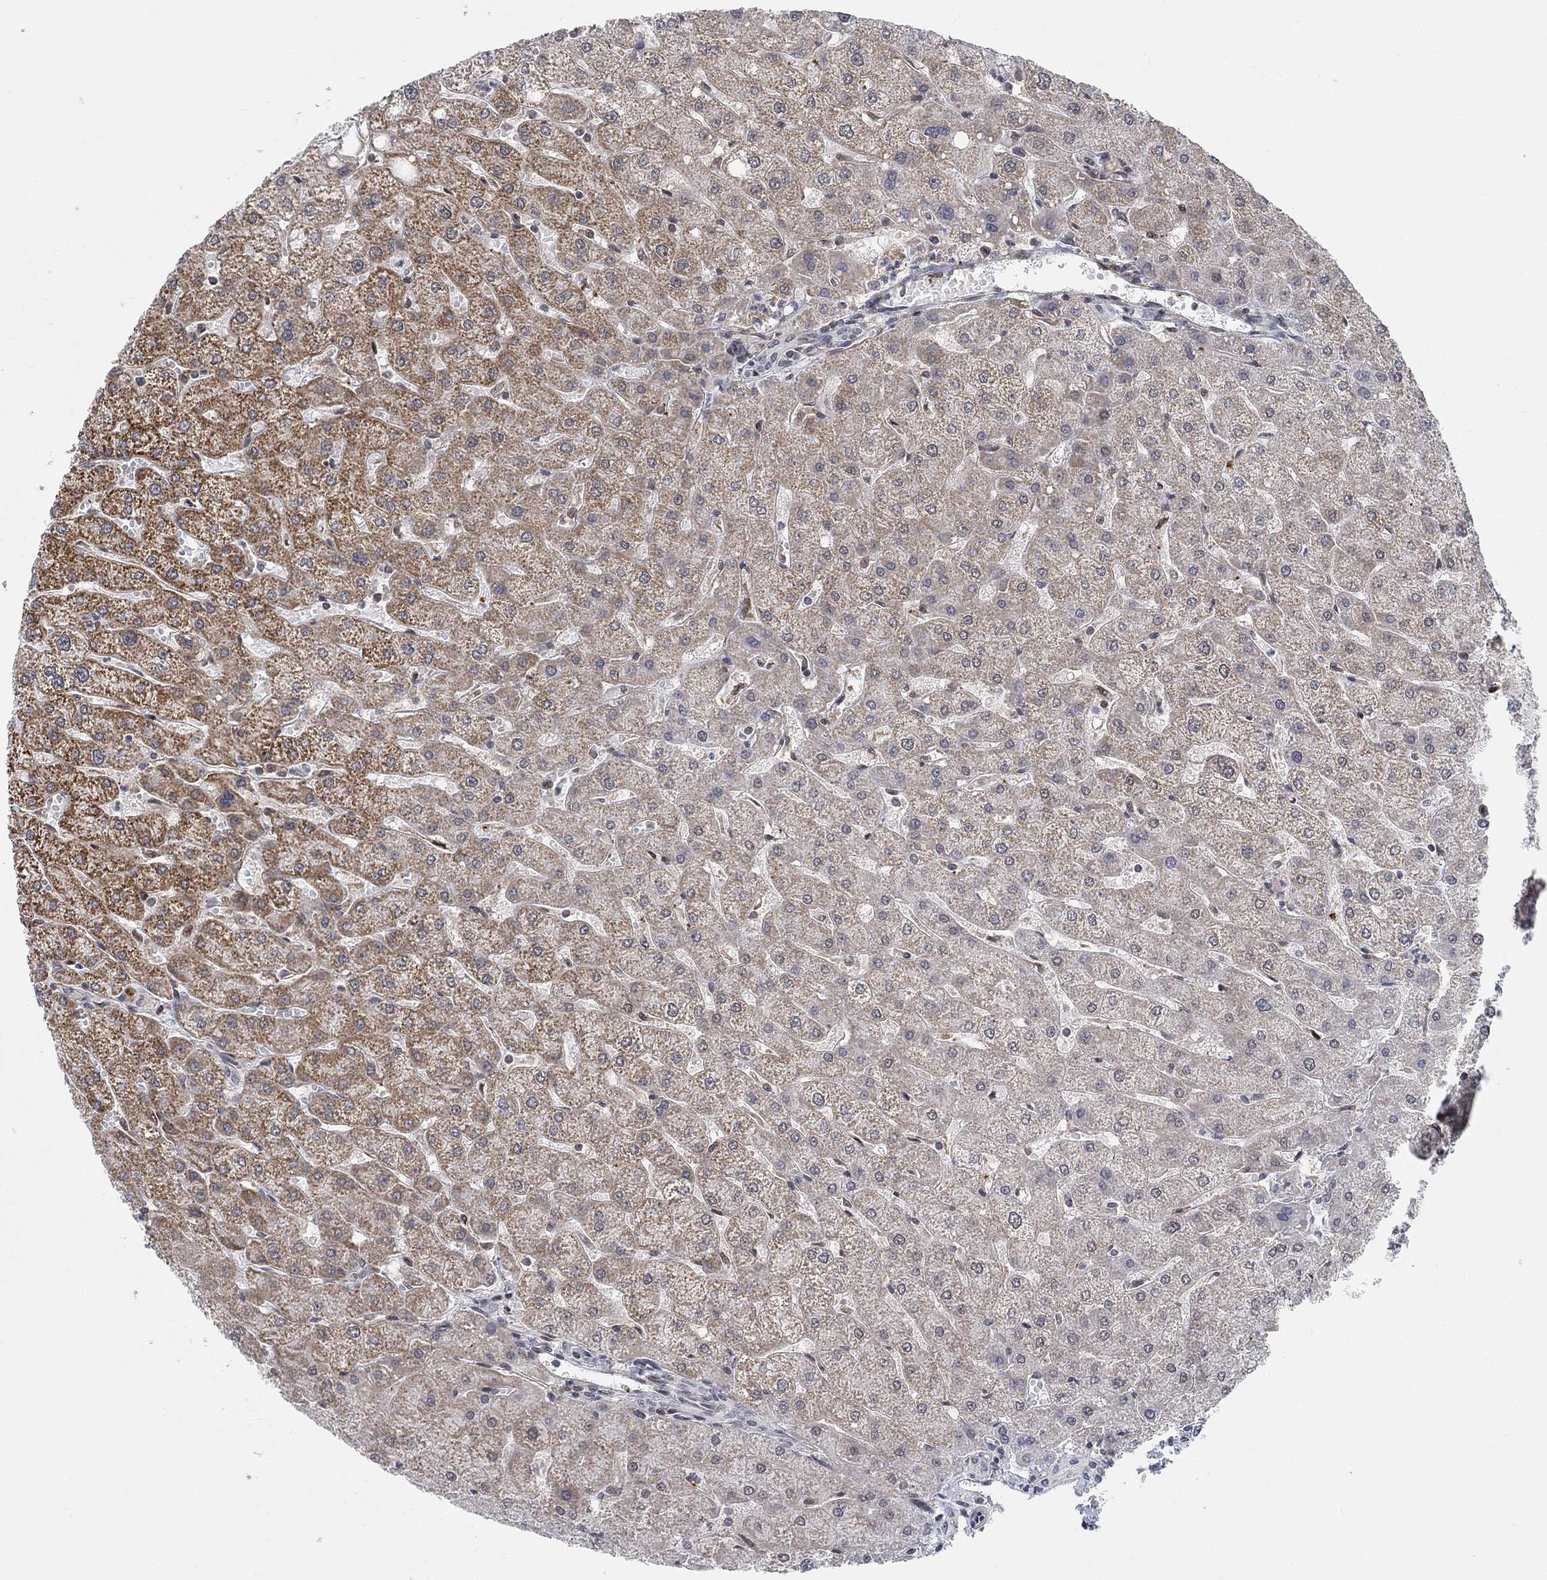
{"staining": {"intensity": "negative", "quantity": "none", "location": "none"}, "tissue": "liver", "cell_type": "Cholangiocytes", "image_type": "normal", "snomed": [{"axis": "morphology", "description": "Normal tissue, NOS"}, {"axis": "topography", "description": "Liver"}], "caption": "The immunohistochemistry histopathology image has no significant positivity in cholangiocytes of liver.", "gene": "PWWP2B", "patient": {"sex": "male", "age": 67}}